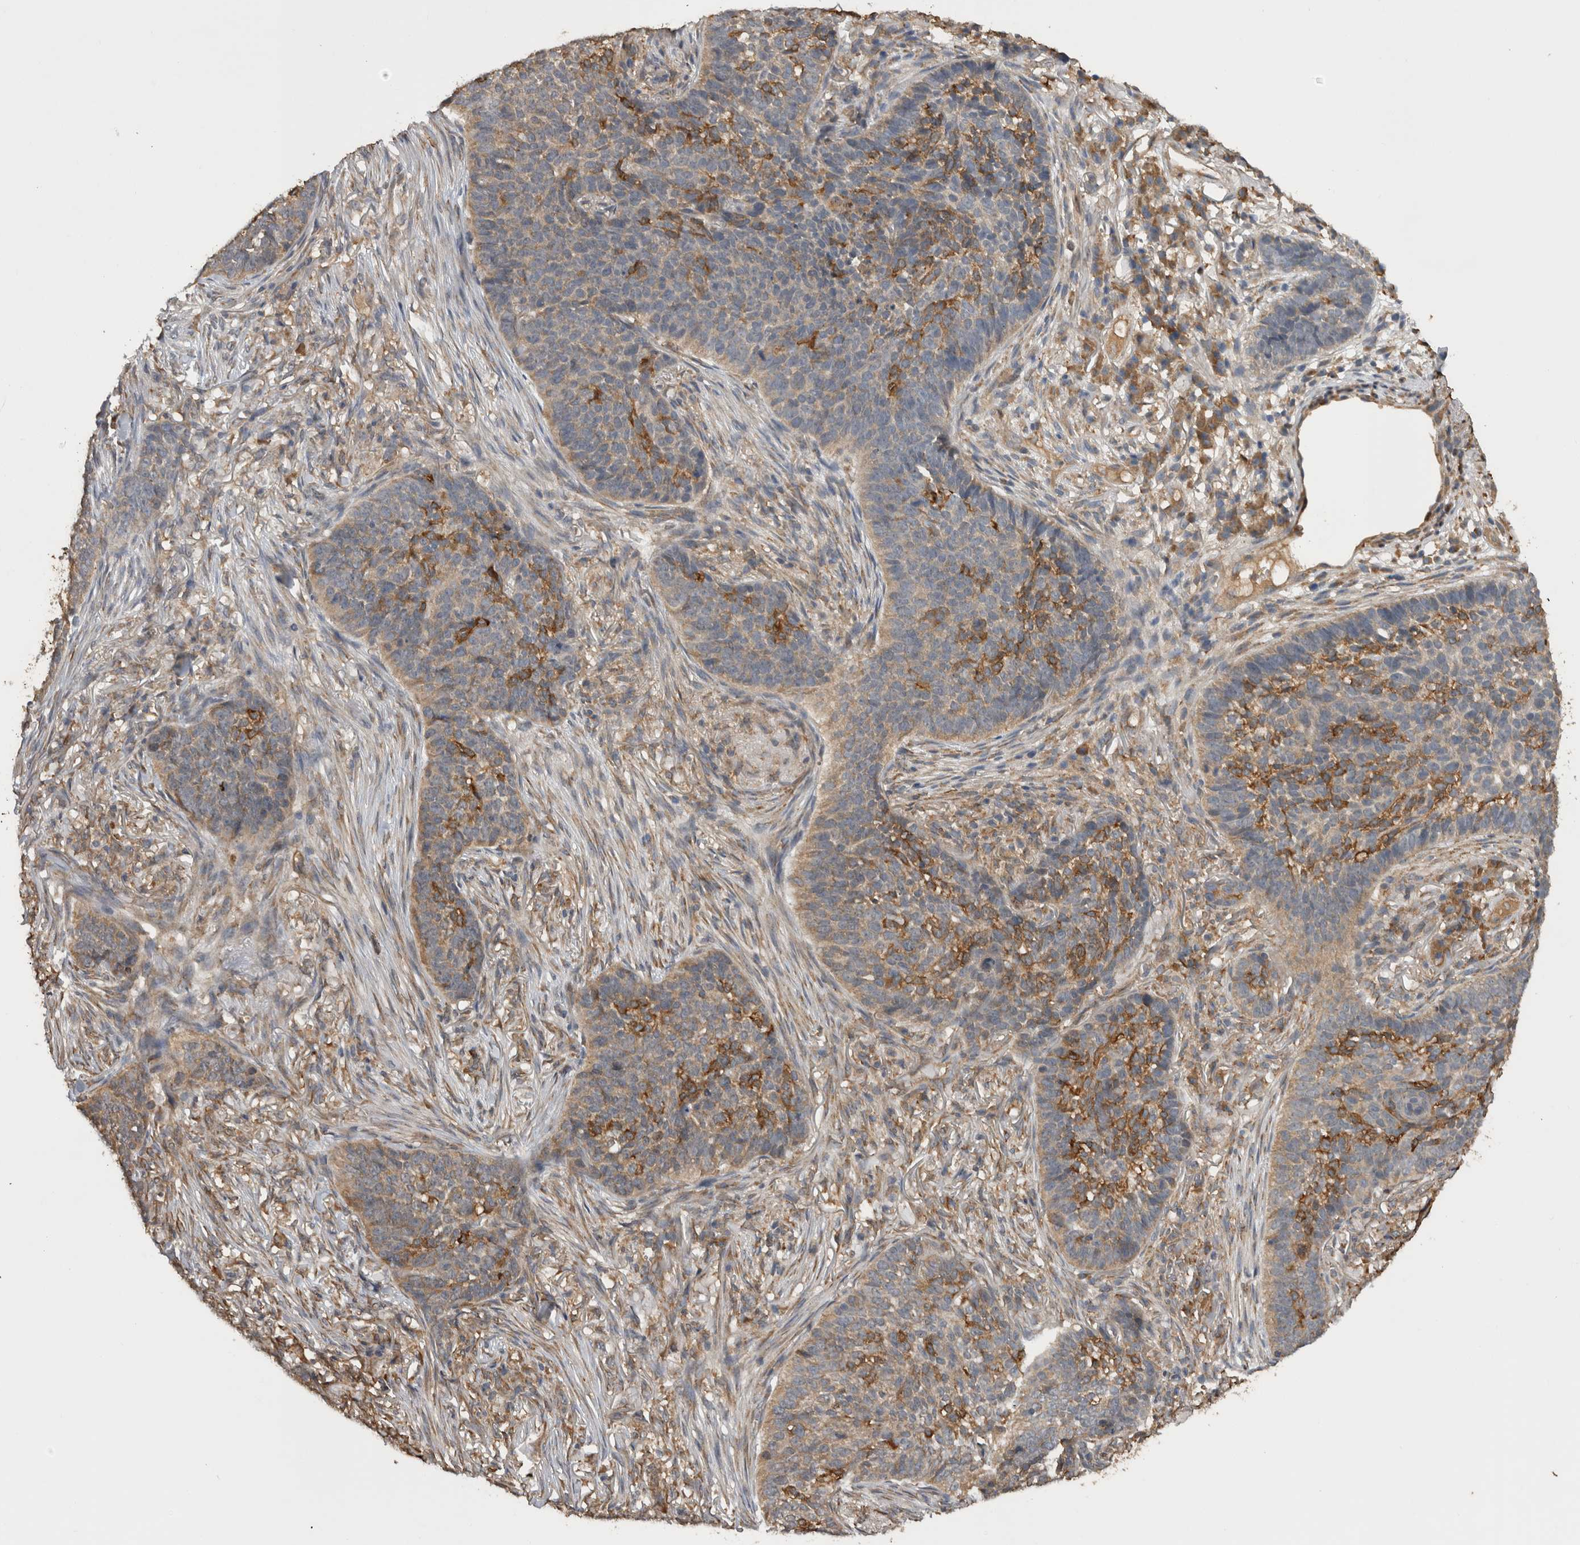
{"staining": {"intensity": "moderate", "quantity": "25%-75%", "location": "cytoplasmic/membranous"}, "tissue": "skin cancer", "cell_type": "Tumor cells", "image_type": "cancer", "snomed": [{"axis": "morphology", "description": "Basal cell carcinoma"}, {"axis": "topography", "description": "Skin"}], "caption": "Immunohistochemistry (IHC) histopathology image of neoplastic tissue: human skin cancer stained using immunohistochemistry (IHC) reveals medium levels of moderate protein expression localized specifically in the cytoplasmic/membranous of tumor cells, appearing as a cytoplasmic/membranous brown color.", "gene": "TMED7", "patient": {"sex": "male", "age": 85}}